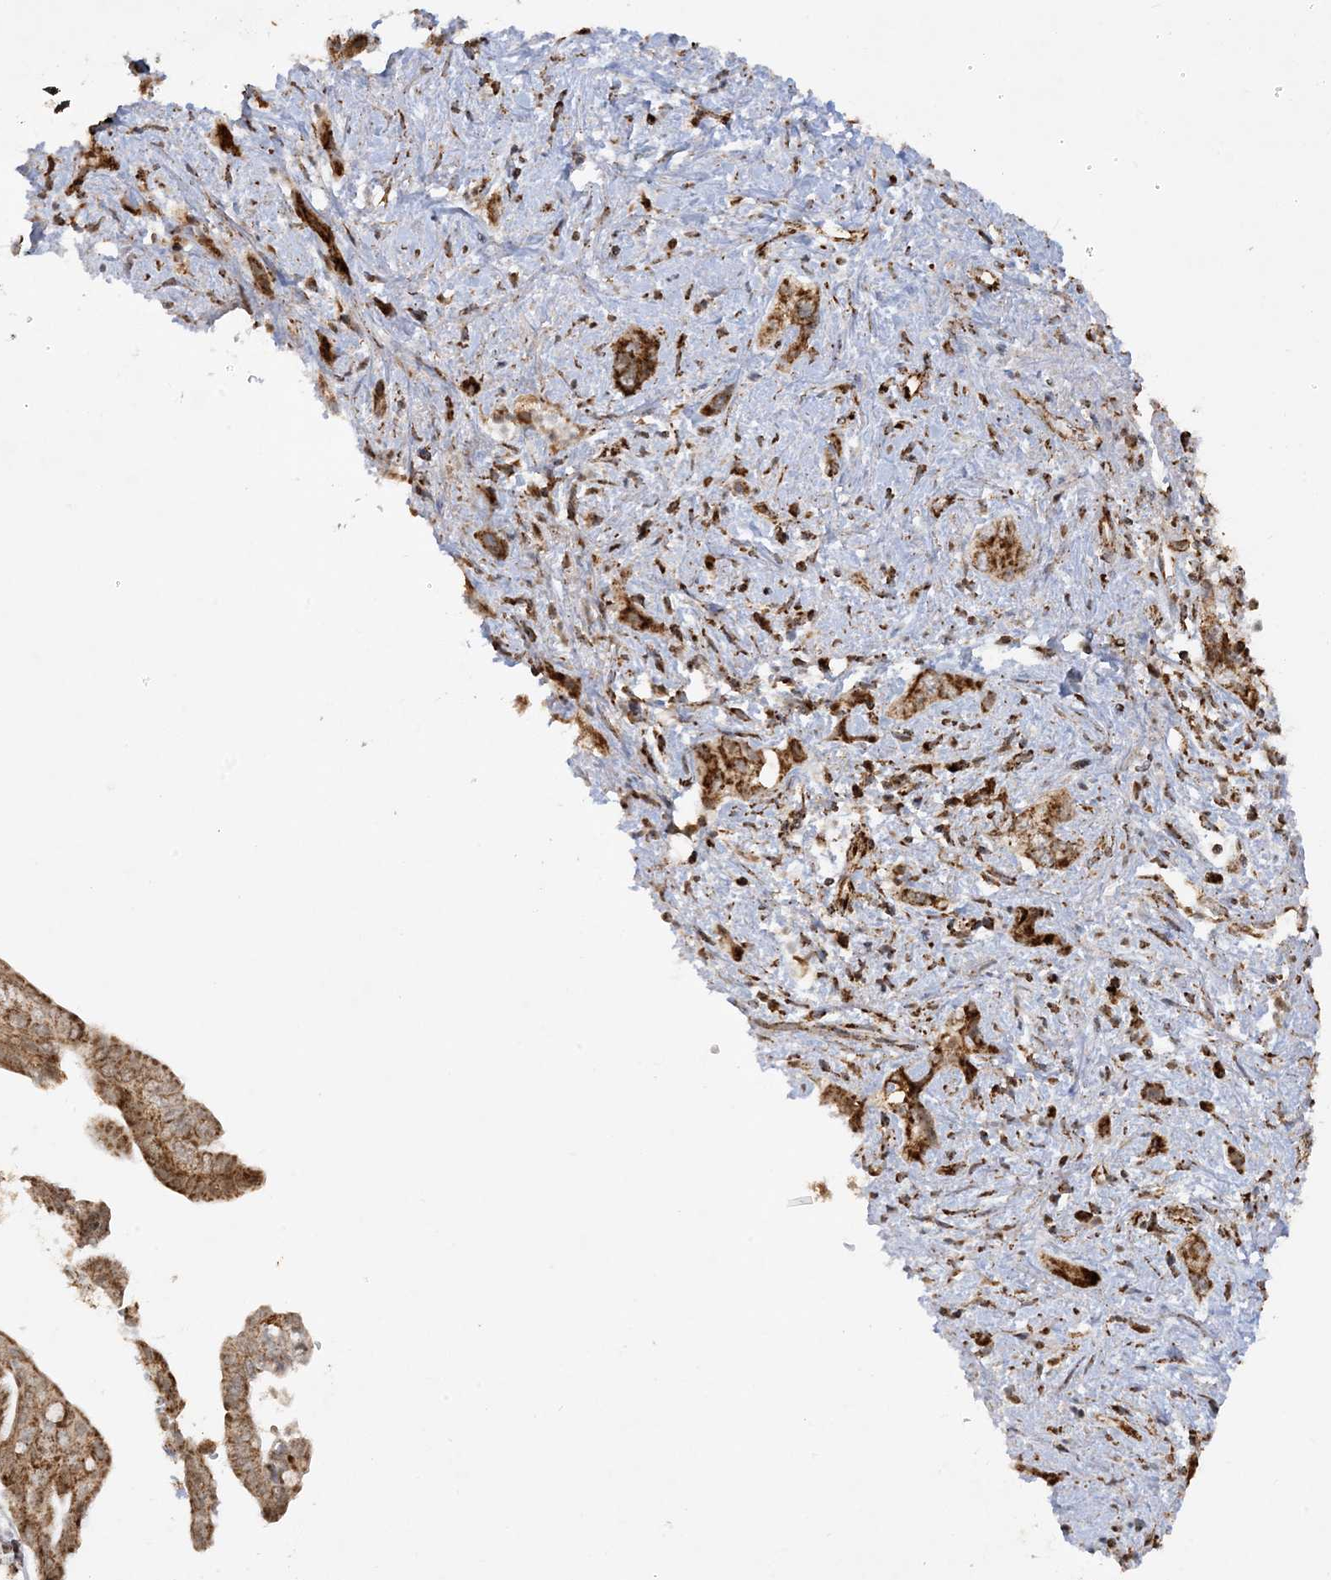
{"staining": {"intensity": "moderate", "quantity": ">75%", "location": "cytoplasmic/membranous"}, "tissue": "pancreatic cancer", "cell_type": "Tumor cells", "image_type": "cancer", "snomed": [{"axis": "morphology", "description": "Adenocarcinoma, NOS"}, {"axis": "topography", "description": "Pancreas"}], "caption": "Pancreatic adenocarcinoma stained for a protein exhibits moderate cytoplasmic/membranous positivity in tumor cells. (IHC, brightfield microscopy, high magnification).", "gene": "NDUFAF3", "patient": {"sex": "female", "age": 73}}